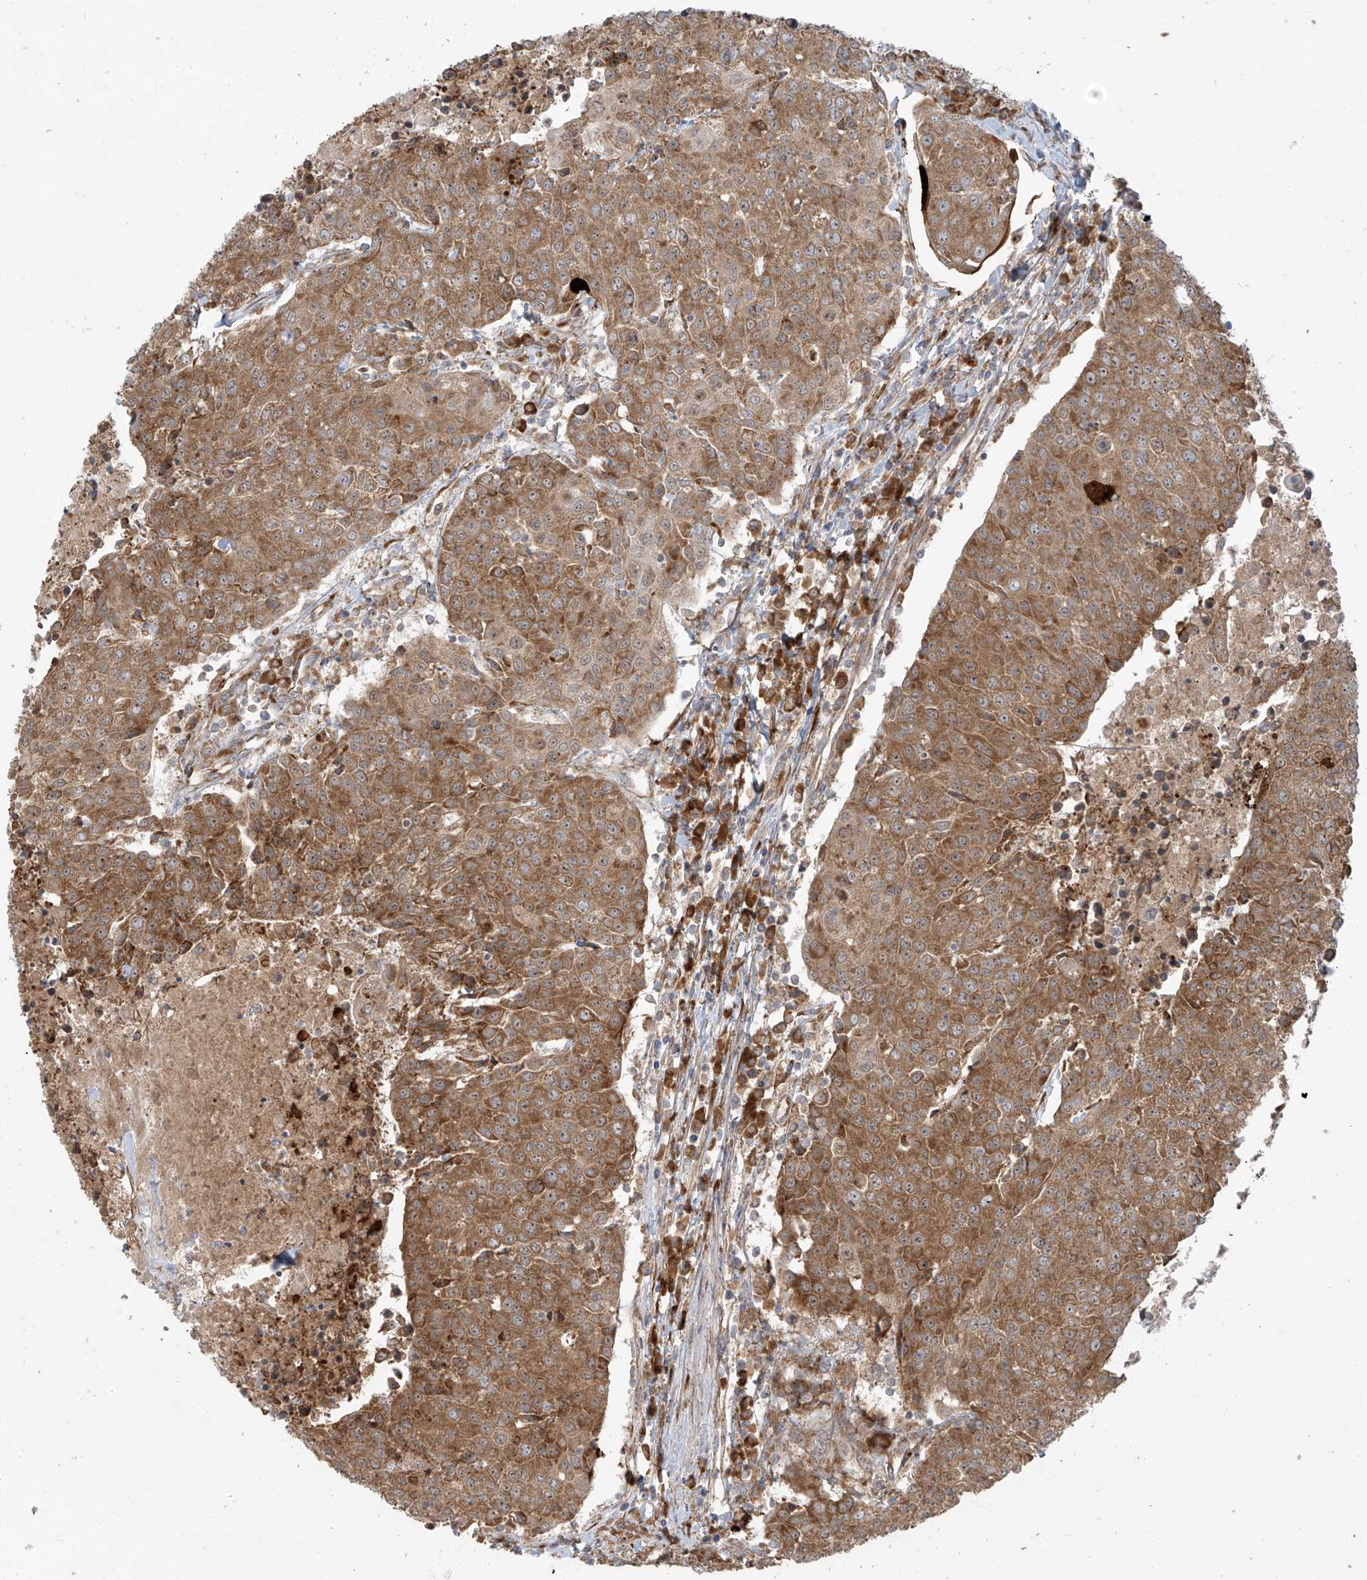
{"staining": {"intensity": "moderate", "quantity": ">75%", "location": "cytoplasmic/membranous"}, "tissue": "urothelial cancer", "cell_type": "Tumor cells", "image_type": "cancer", "snomed": [{"axis": "morphology", "description": "Urothelial carcinoma, High grade"}, {"axis": "topography", "description": "Urinary bladder"}], "caption": "Immunohistochemical staining of urothelial cancer displays medium levels of moderate cytoplasmic/membranous protein positivity in approximately >75% of tumor cells.", "gene": "KATNIP", "patient": {"sex": "female", "age": 85}}